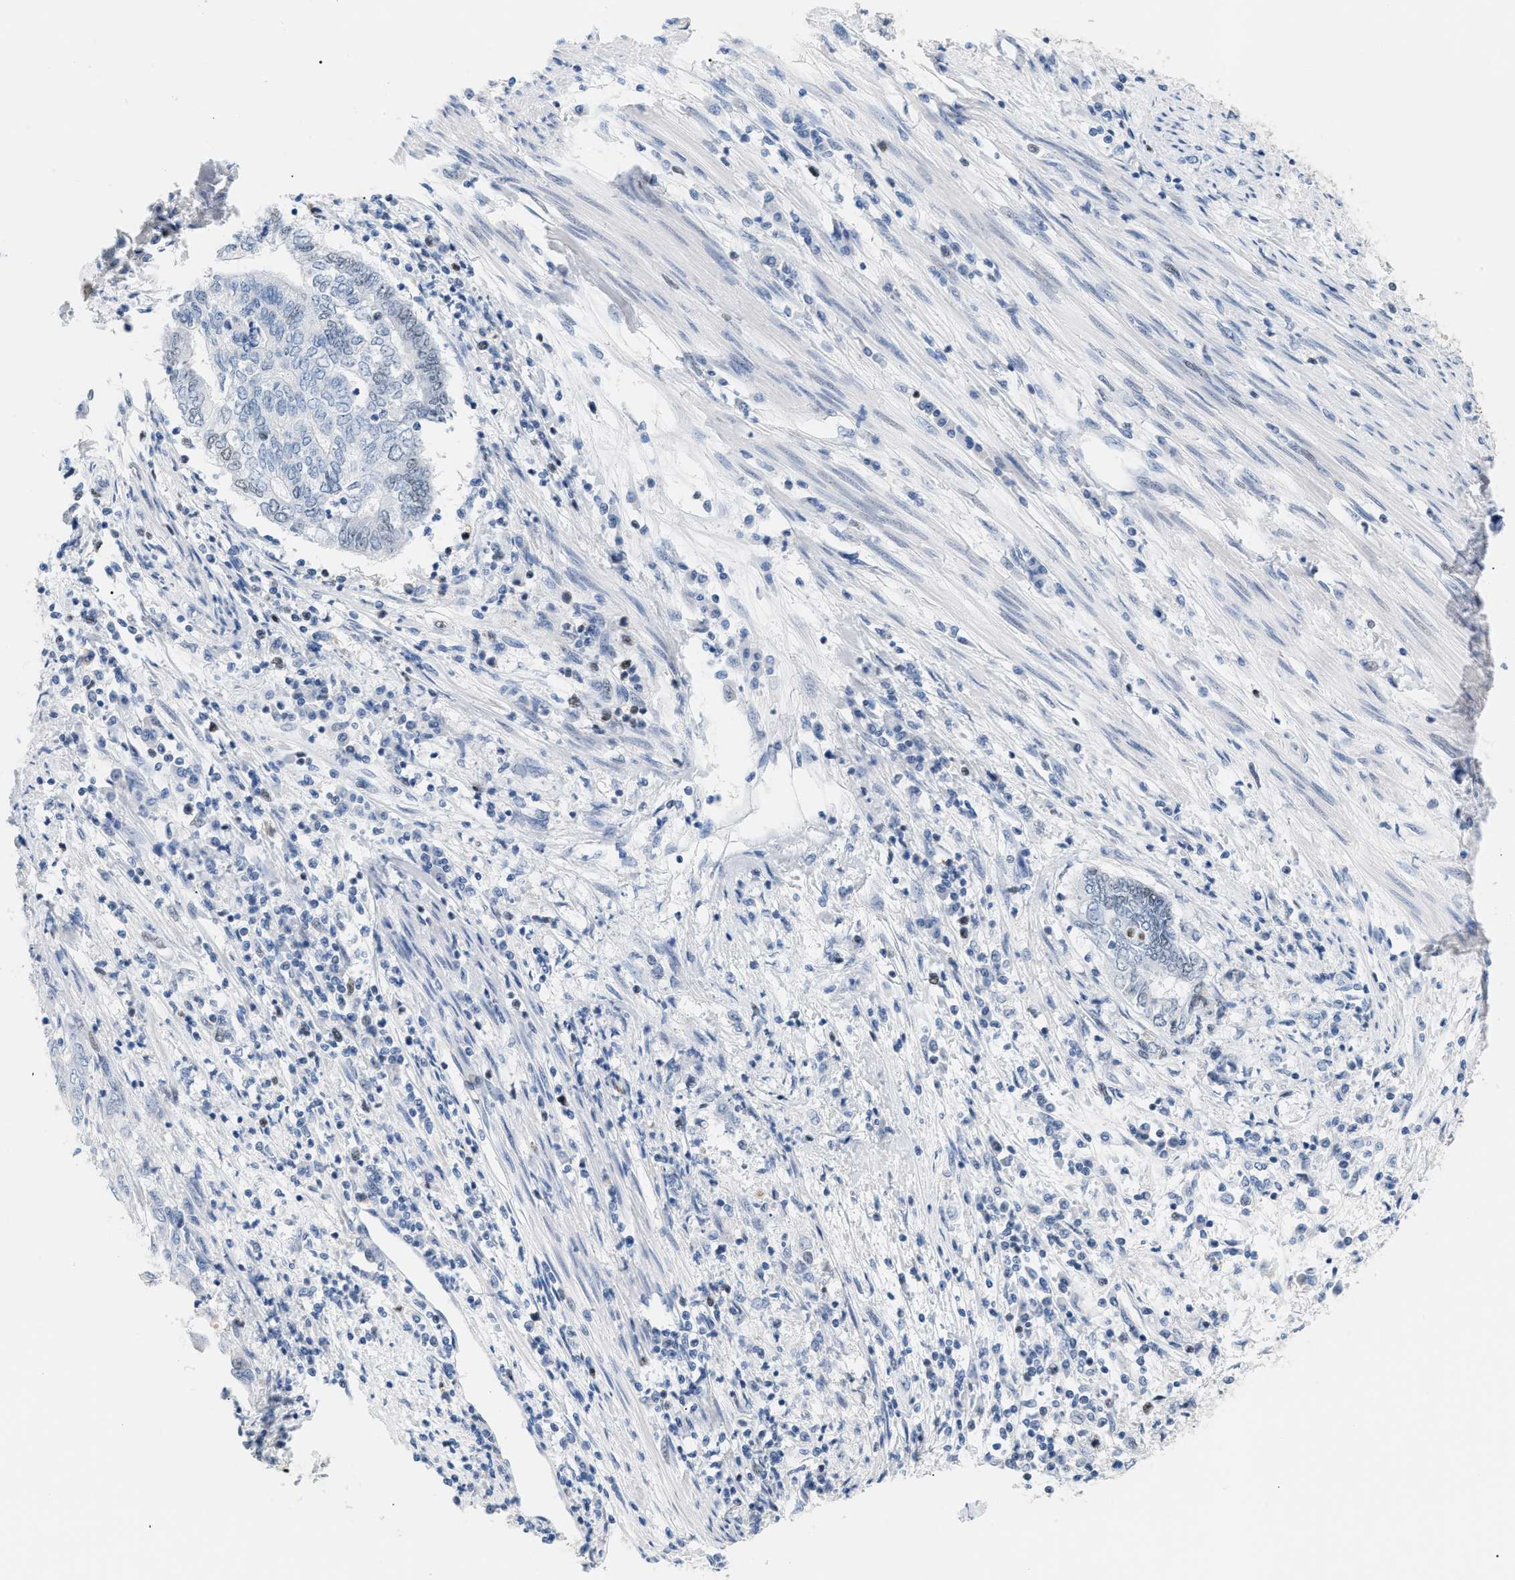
{"staining": {"intensity": "negative", "quantity": "none", "location": "none"}, "tissue": "endometrial cancer", "cell_type": "Tumor cells", "image_type": "cancer", "snomed": [{"axis": "morphology", "description": "Adenocarcinoma, NOS"}, {"axis": "topography", "description": "Uterus"}, {"axis": "topography", "description": "Endometrium"}], "caption": "Immunohistochemistry photomicrograph of neoplastic tissue: human adenocarcinoma (endometrial) stained with DAB demonstrates no significant protein staining in tumor cells.", "gene": "MCM7", "patient": {"sex": "female", "age": 70}}